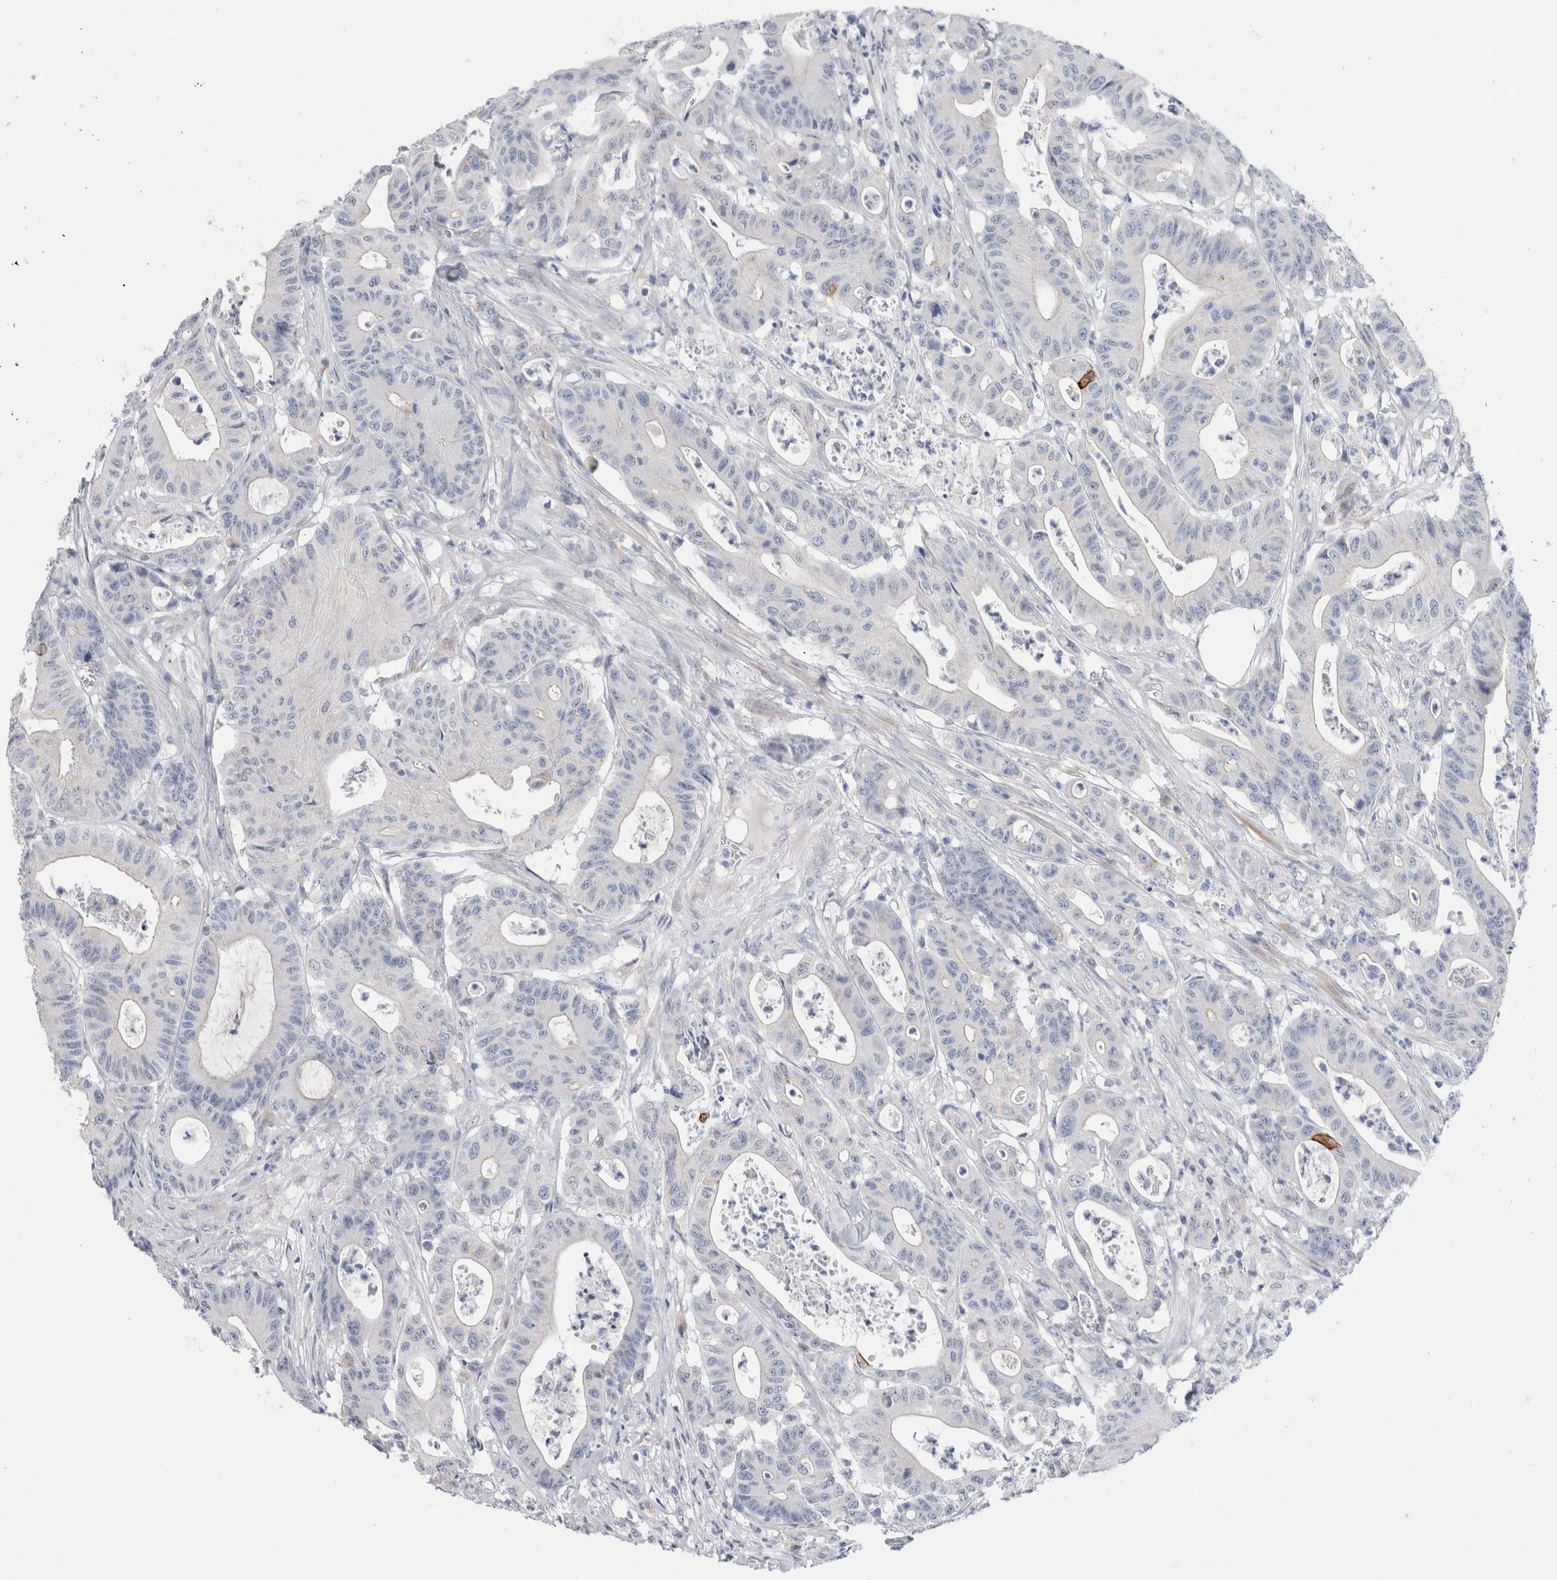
{"staining": {"intensity": "negative", "quantity": "none", "location": "none"}, "tissue": "colorectal cancer", "cell_type": "Tumor cells", "image_type": "cancer", "snomed": [{"axis": "morphology", "description": "Adenocarcinoma, NOS"}, {"axis": "topography", "description": "Colon"}], "caption": "Tumor cells are negative for protein expression in human colorectal cancer (adenocarcinoma).", "gene": "GAA", "patient": {"sex": "female", "age": 84}}